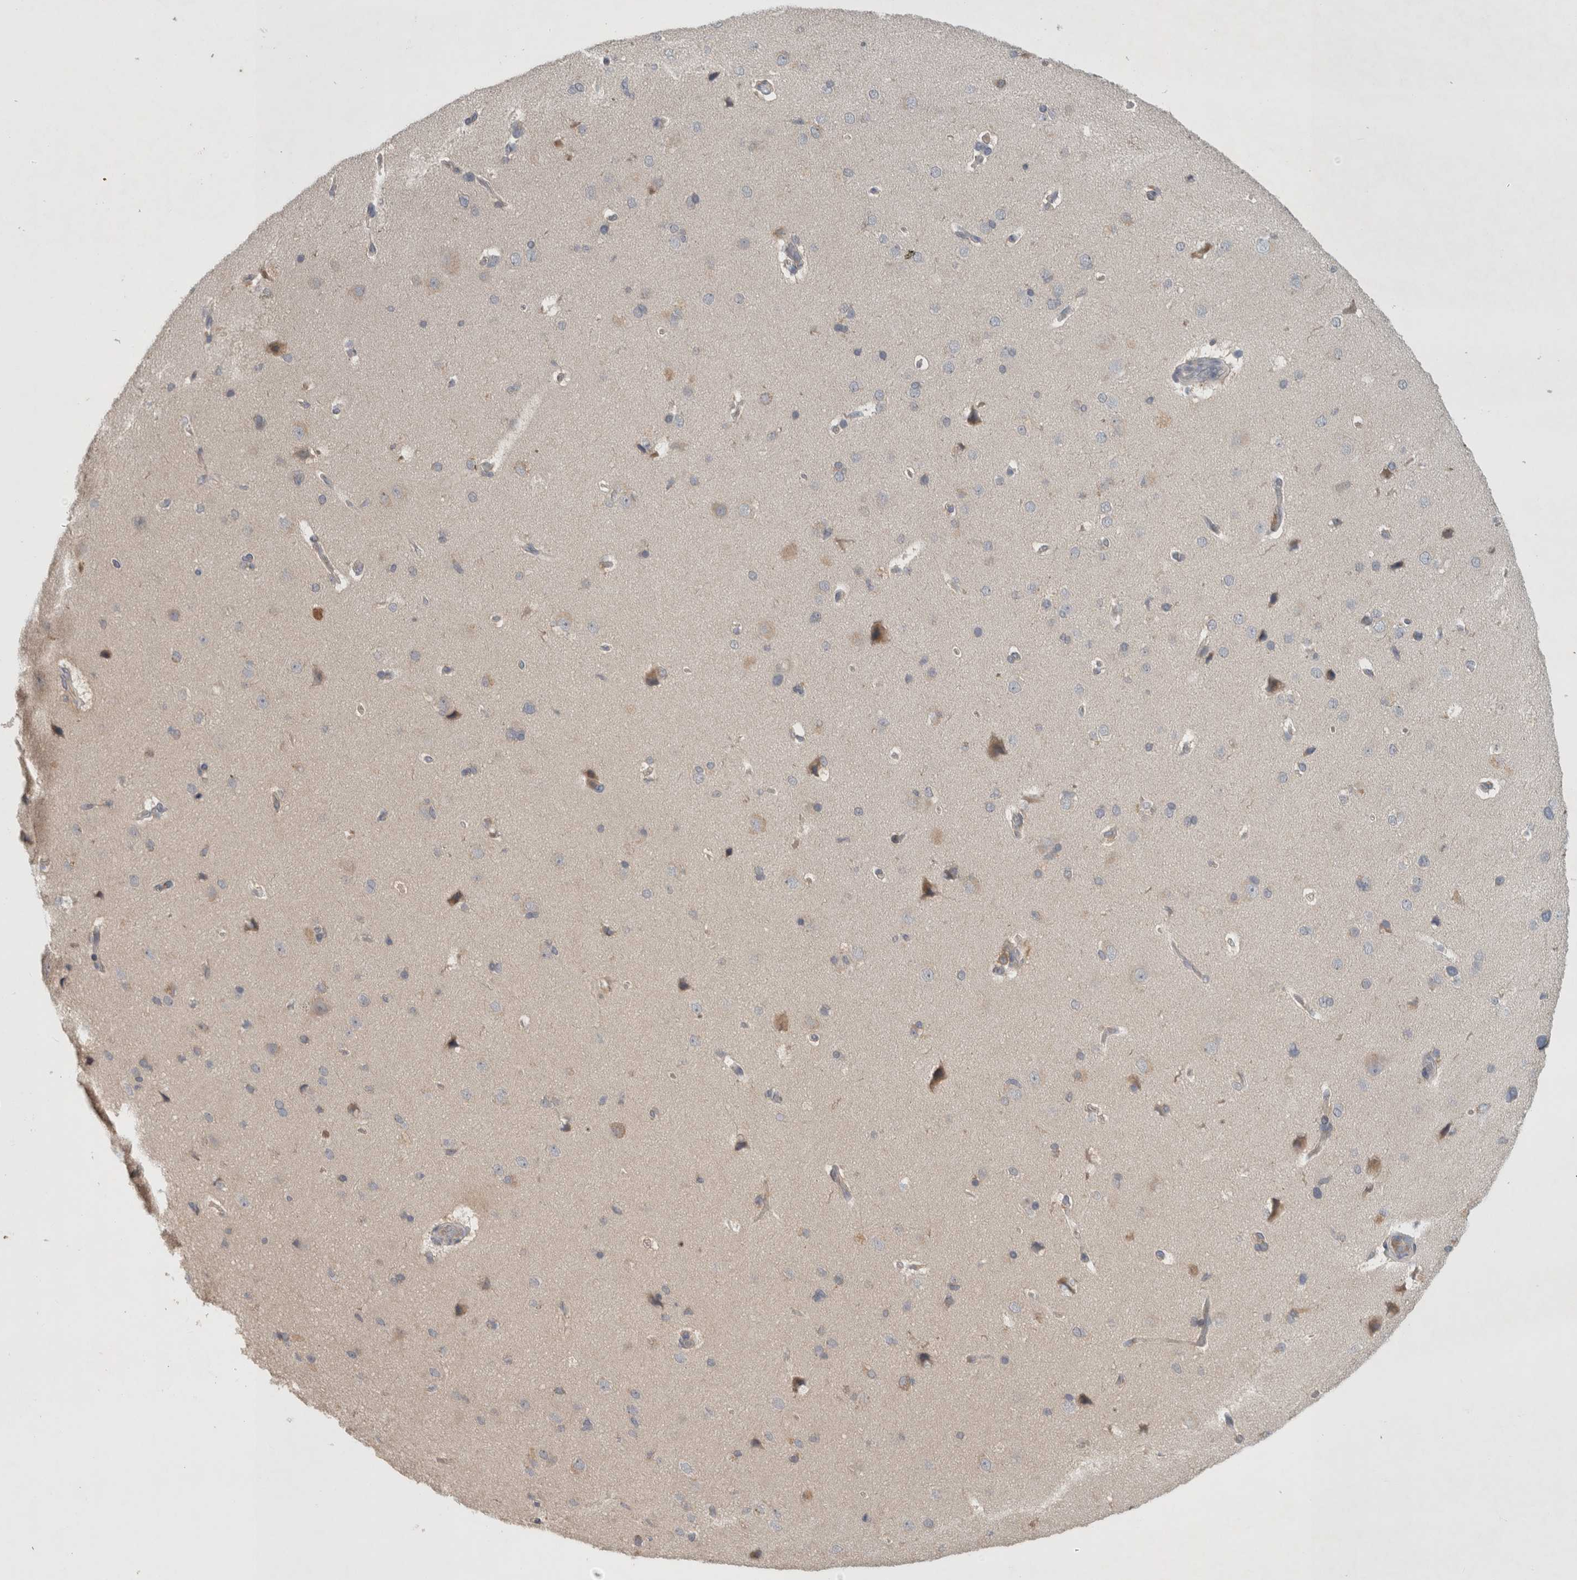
{"staining": {"intensity": "negative", "quantity": "none", "location": "none"}, "tissue": "cerebral cortex", "cell_type": "Endothelial cells", "image_type": "normal", "snomed": [{"axis": "morphology", "description": "Normal tissue, NOS"}, {"axis": "topography", "description": "Cerebral cortex"}], "caption": "High magnification brightfield microscopy of normal cerebral cortex stained with DAB (brown) and counterstained with hematoxylin (blue): endothelial cells show no significant expression. (Stains: DAB (3,3'-diaminobenzidine) immunohistochemistry with hematoxylin counter stain, Microscopy: brightfield microscopy at high magnification).", "gene": "GFRA2", "patient": {"sex": "male", "age": 62}}